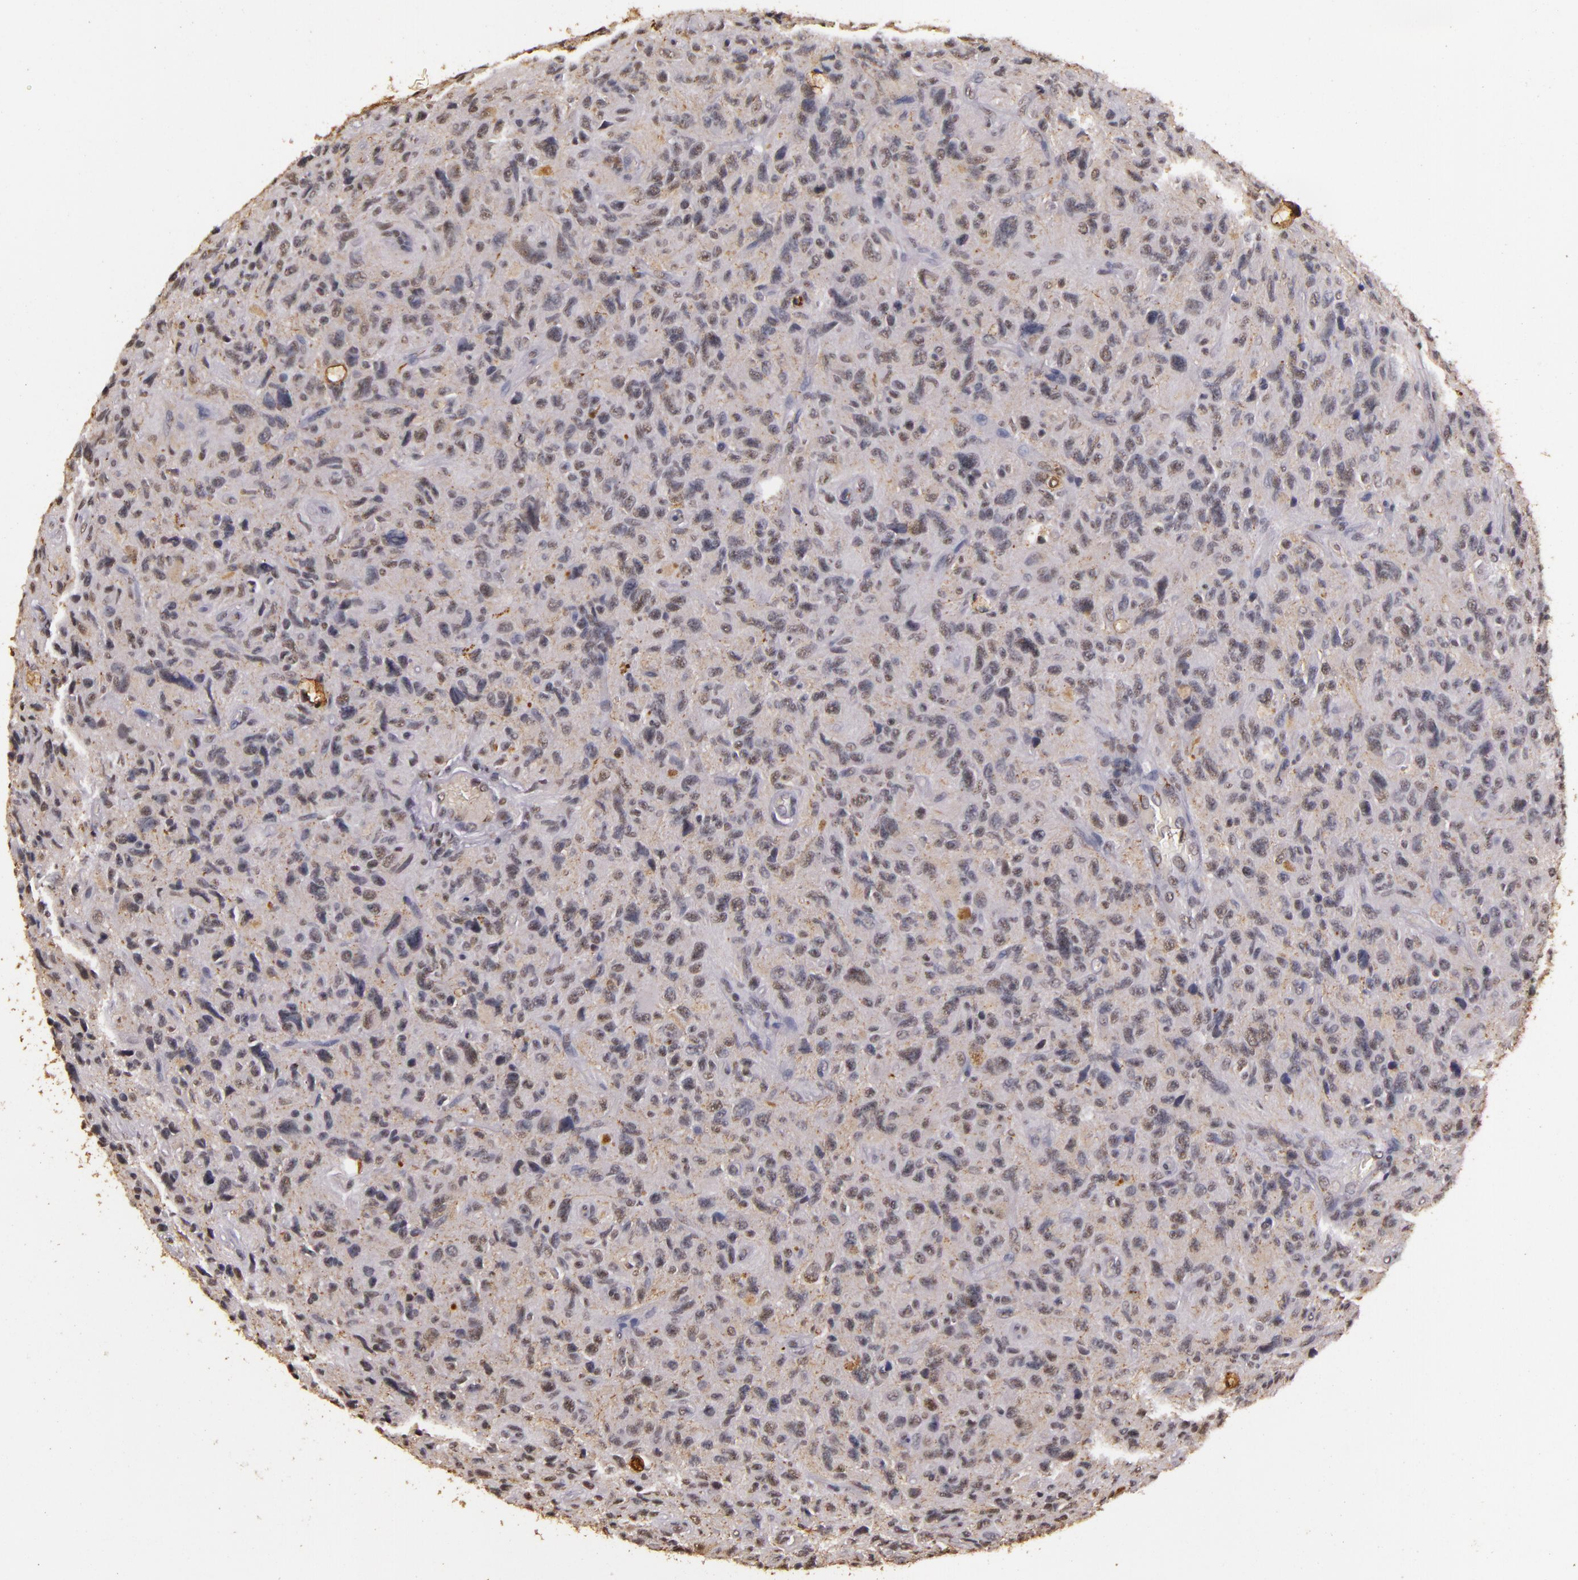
{"staining": {"intensity": "weak", "quantity": "<25%", "location": "nuclear"}, "tissue": "glioma", "cell_type": "Tumor cells", "image_type": "cancer", "snomed": [{"axis": "morphology", "description": "Glioma, malignant, High grade"}, {"axis": "topography", "description": "Brain"}], "caption": "A high-resolution histopathology image shows immunohistochemistry staining of glioma, which shows no significant expression in tumor cells.", "gene": "CBX3", "patient": {"sex": "female", "age": 60}}